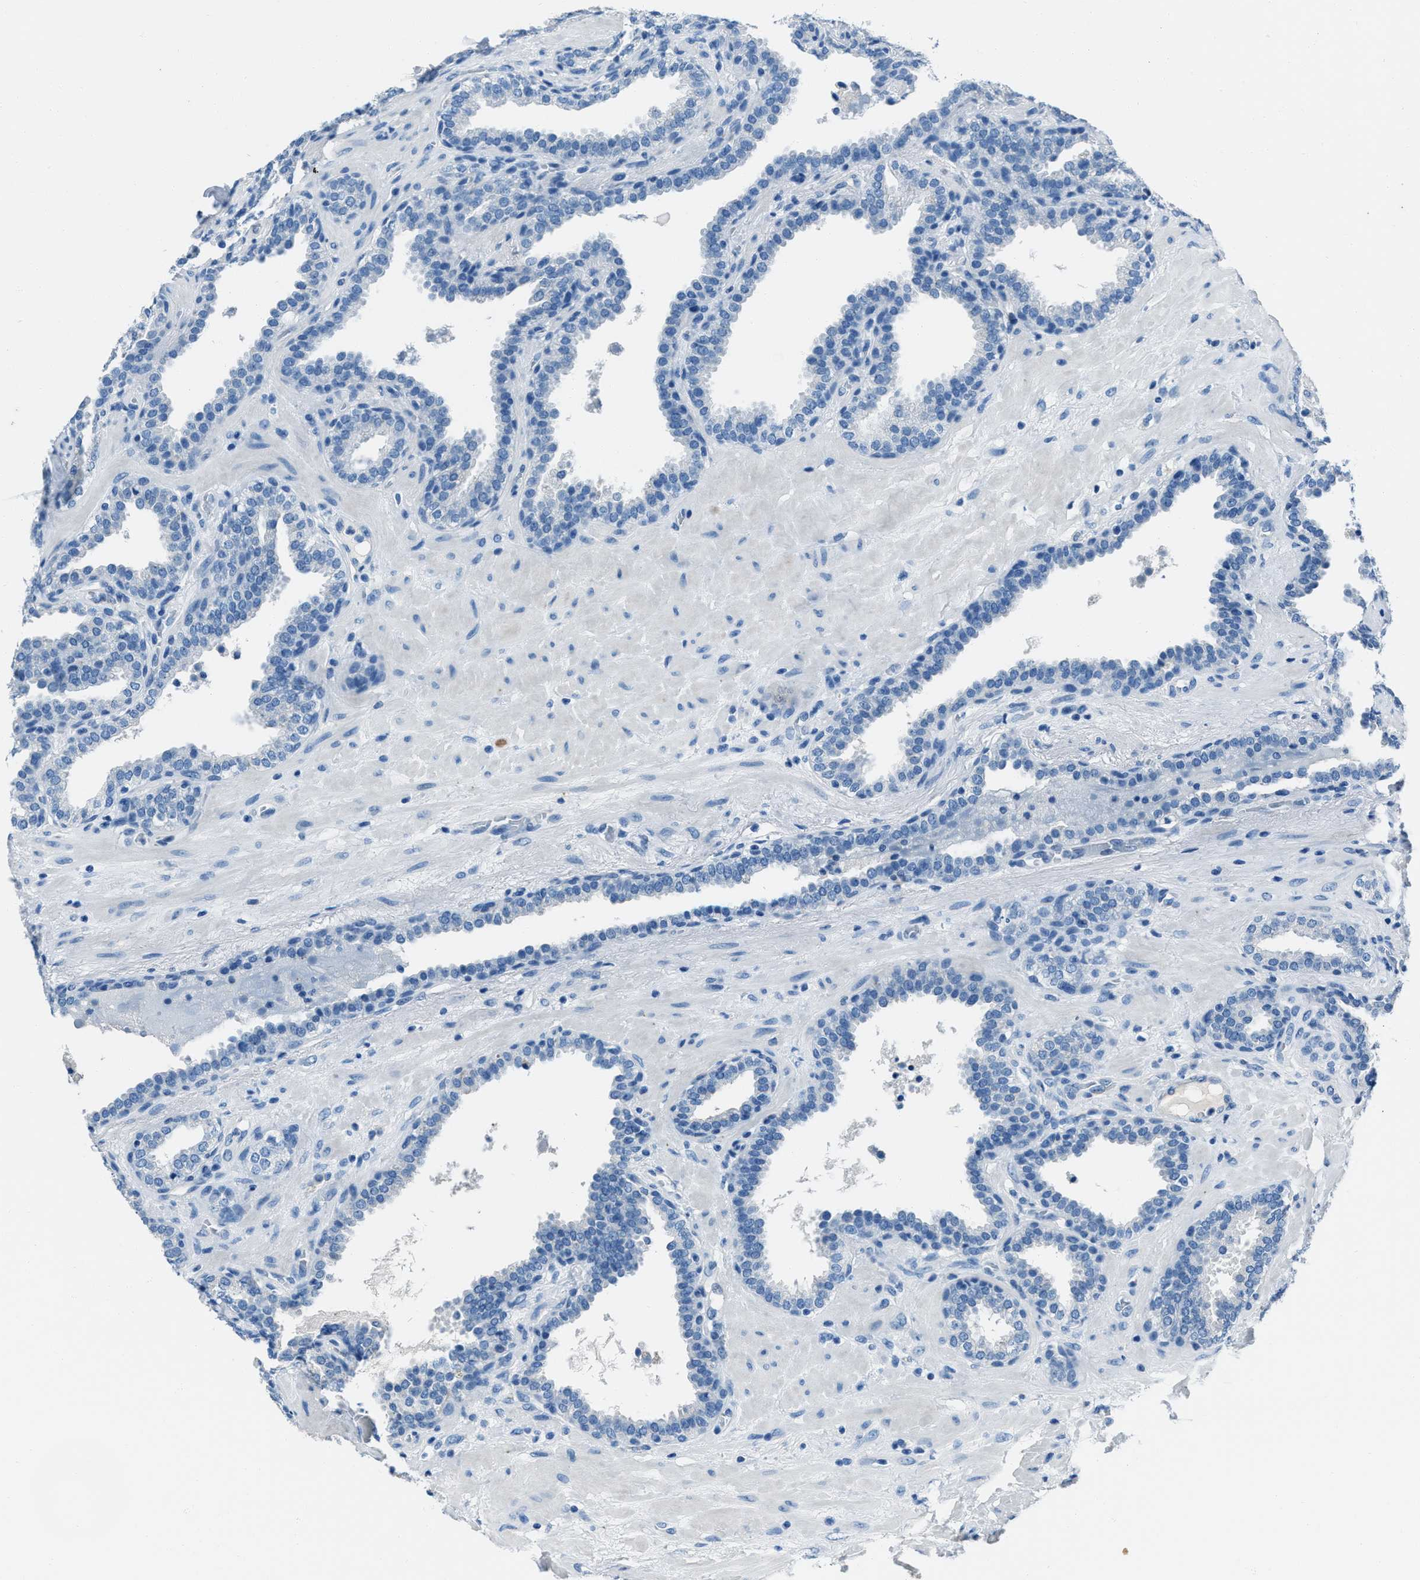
{"staining": {"intensity": "negative", "quantity": "none", "location": "none"}, "tissue": "prostate", "cell_type": "Glandular cells", "image_type": "normal", "snomed": [{"axis": "morphology", "description": "Normal tissue, NOS"}, {"axis": "topography", "description": "Prostate"}], "caption": "Protein analysis of benign prostate exhibits no significant staining in glandular cells.", "gene": "AMACR", "patient": {"sex": "male", "age": 51}}